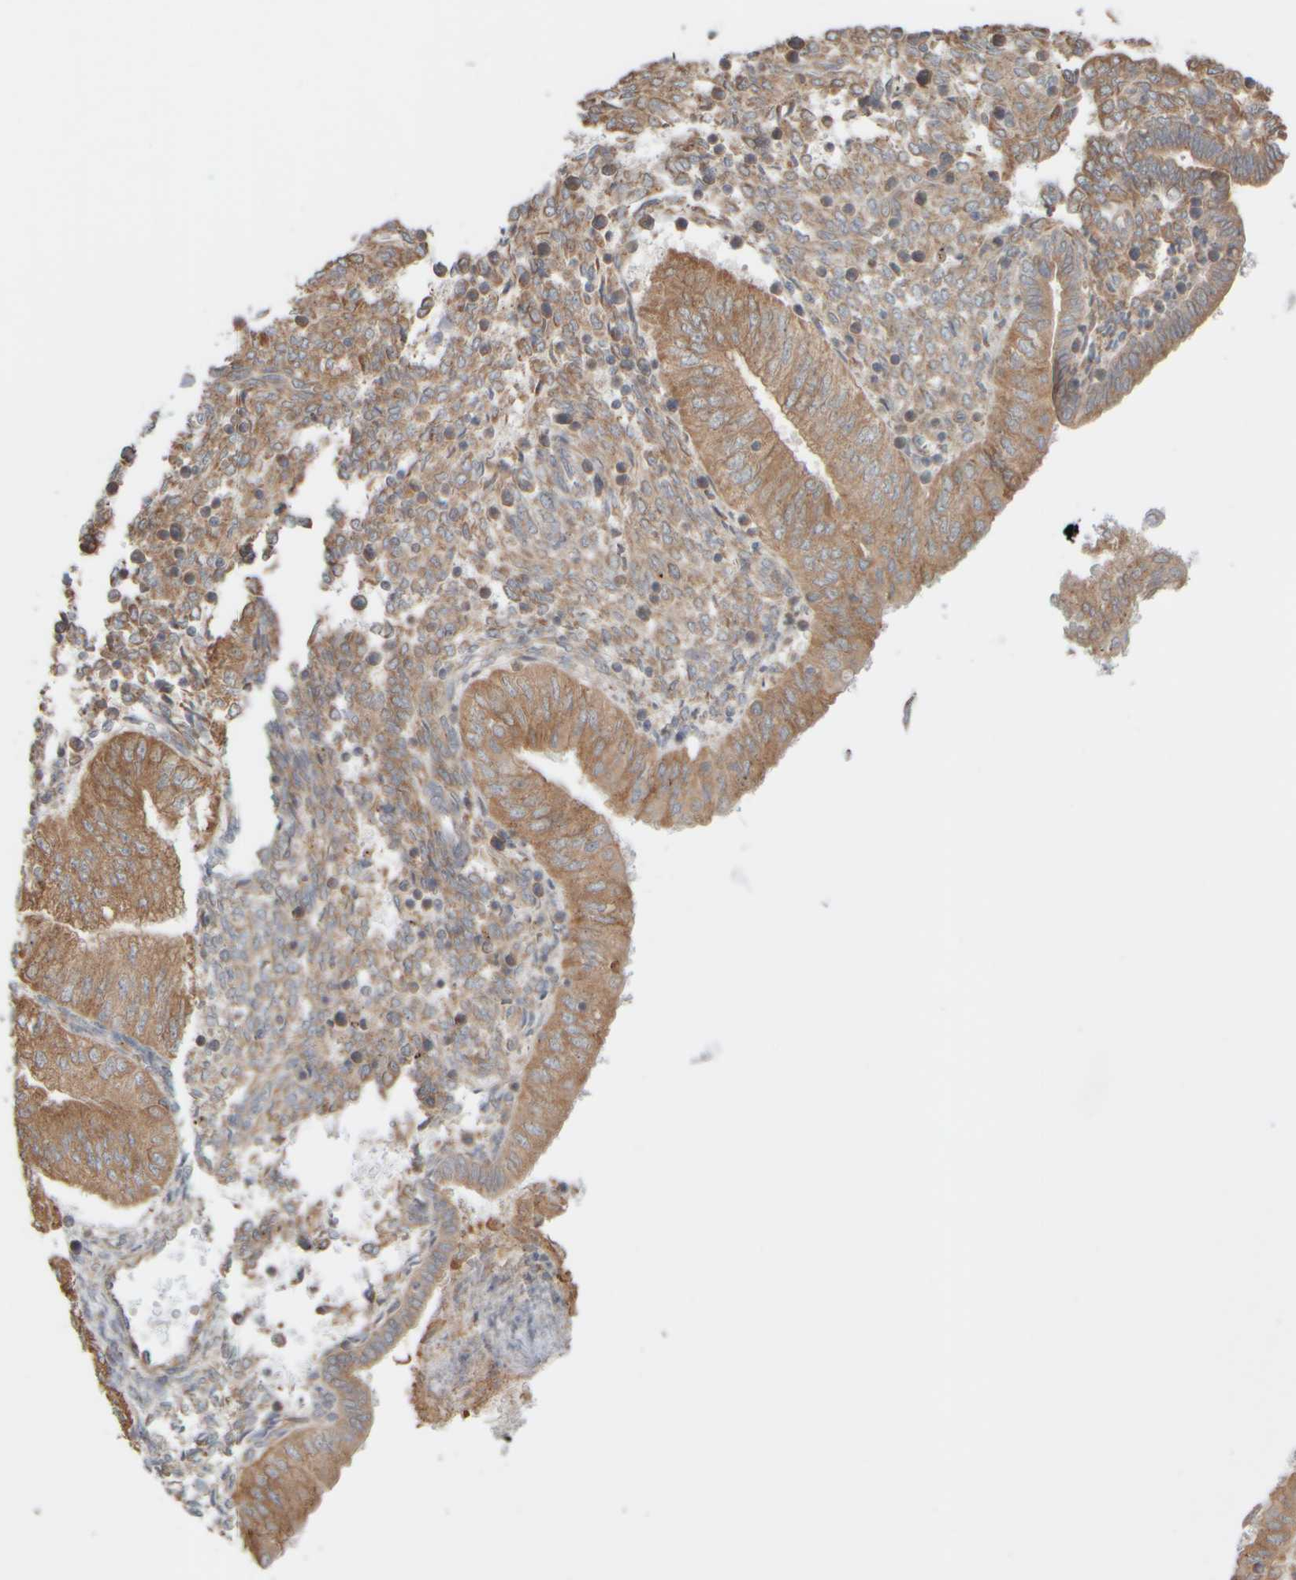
{"staining": {"intensity": "moderate", "quantity": ">75%", "location": "cytoplasmic/membranous"}, "tissue": "endometrial cancer", "cell_type": "Tumor cells", "image_type": "cancer", "snomed": [{"axis": "morphology", "description": "Normal tissue, NOS"}, {"axis": "morphology", "description": "Adenocarcinoma, NOS"}, {"axis": "topography", "description": "Endometrium"}], "caption": "High-magnification brightfield microscopy of adenocarcinoma (endometrial) stained with DAB (3,3'-diaminobenzidine) (brown) and counterstained with hematoxylin (blue). tumor cells exhibit moderate cytoplasmic/membranous staining is identified in about>75% of cells.", "gene": "EIF2B3", "patient": {"sex": "female", "age": 53}}